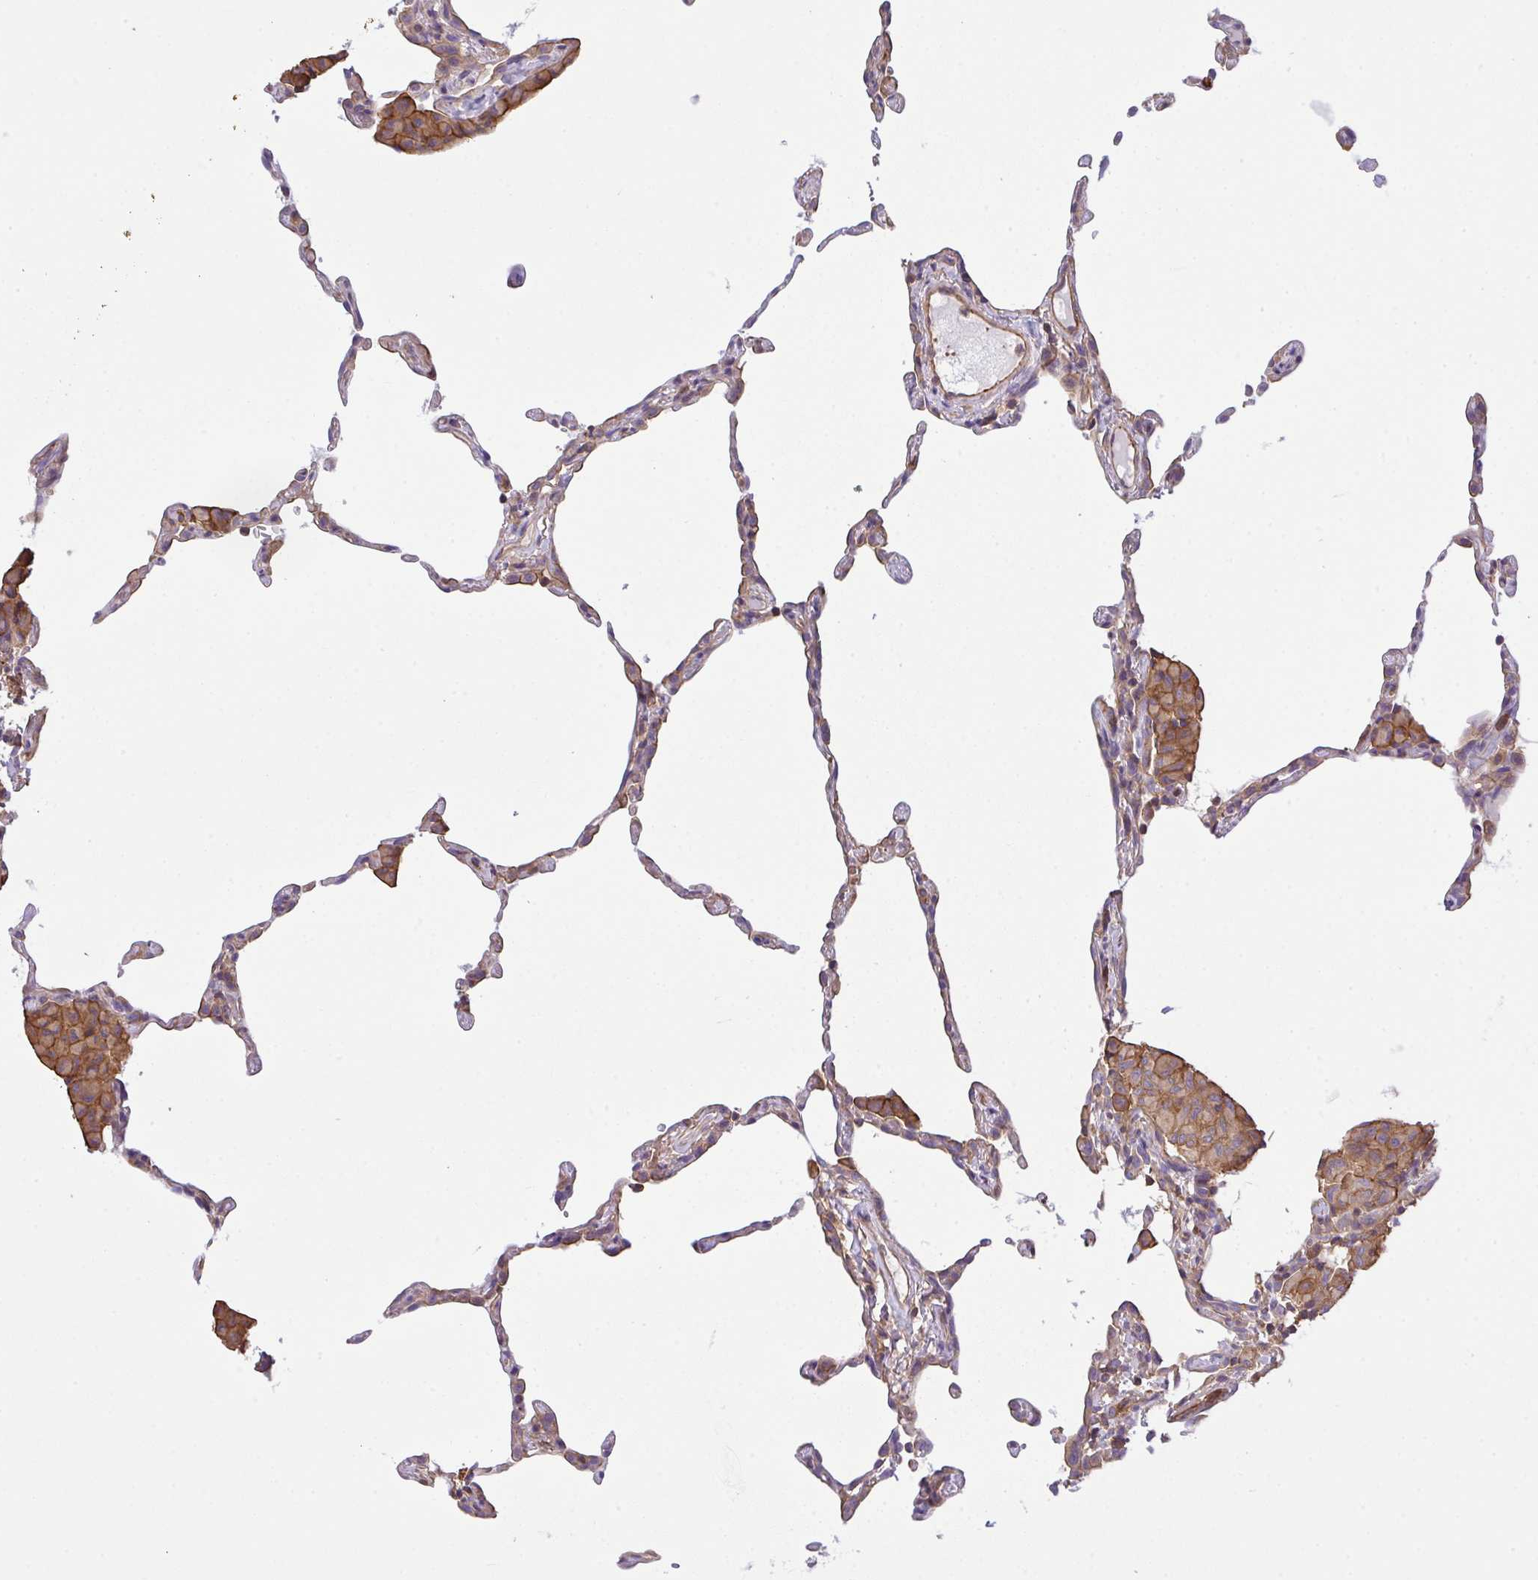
{"staining": {"intensity": "weak", "quantity": "25%-75%", "location": "cytoplasmic/membranous"}, "tissue": "lung", "cell_type": "Alveolar cells", "image_type": "normal", "snomed": [{"axis": "morphology", "description": "Normal tissue, NOS"}, {"axis": "topography", "description": "Lung"}], "caption": "Unremarkable lung reveals weak cytoplasmic/membranous expression in approximately 25%-75% of alveolar cells, visualized by immunohistochemistry.", "gene": "TMEM229A", "patient": {"sex": "female", "age": 57}}